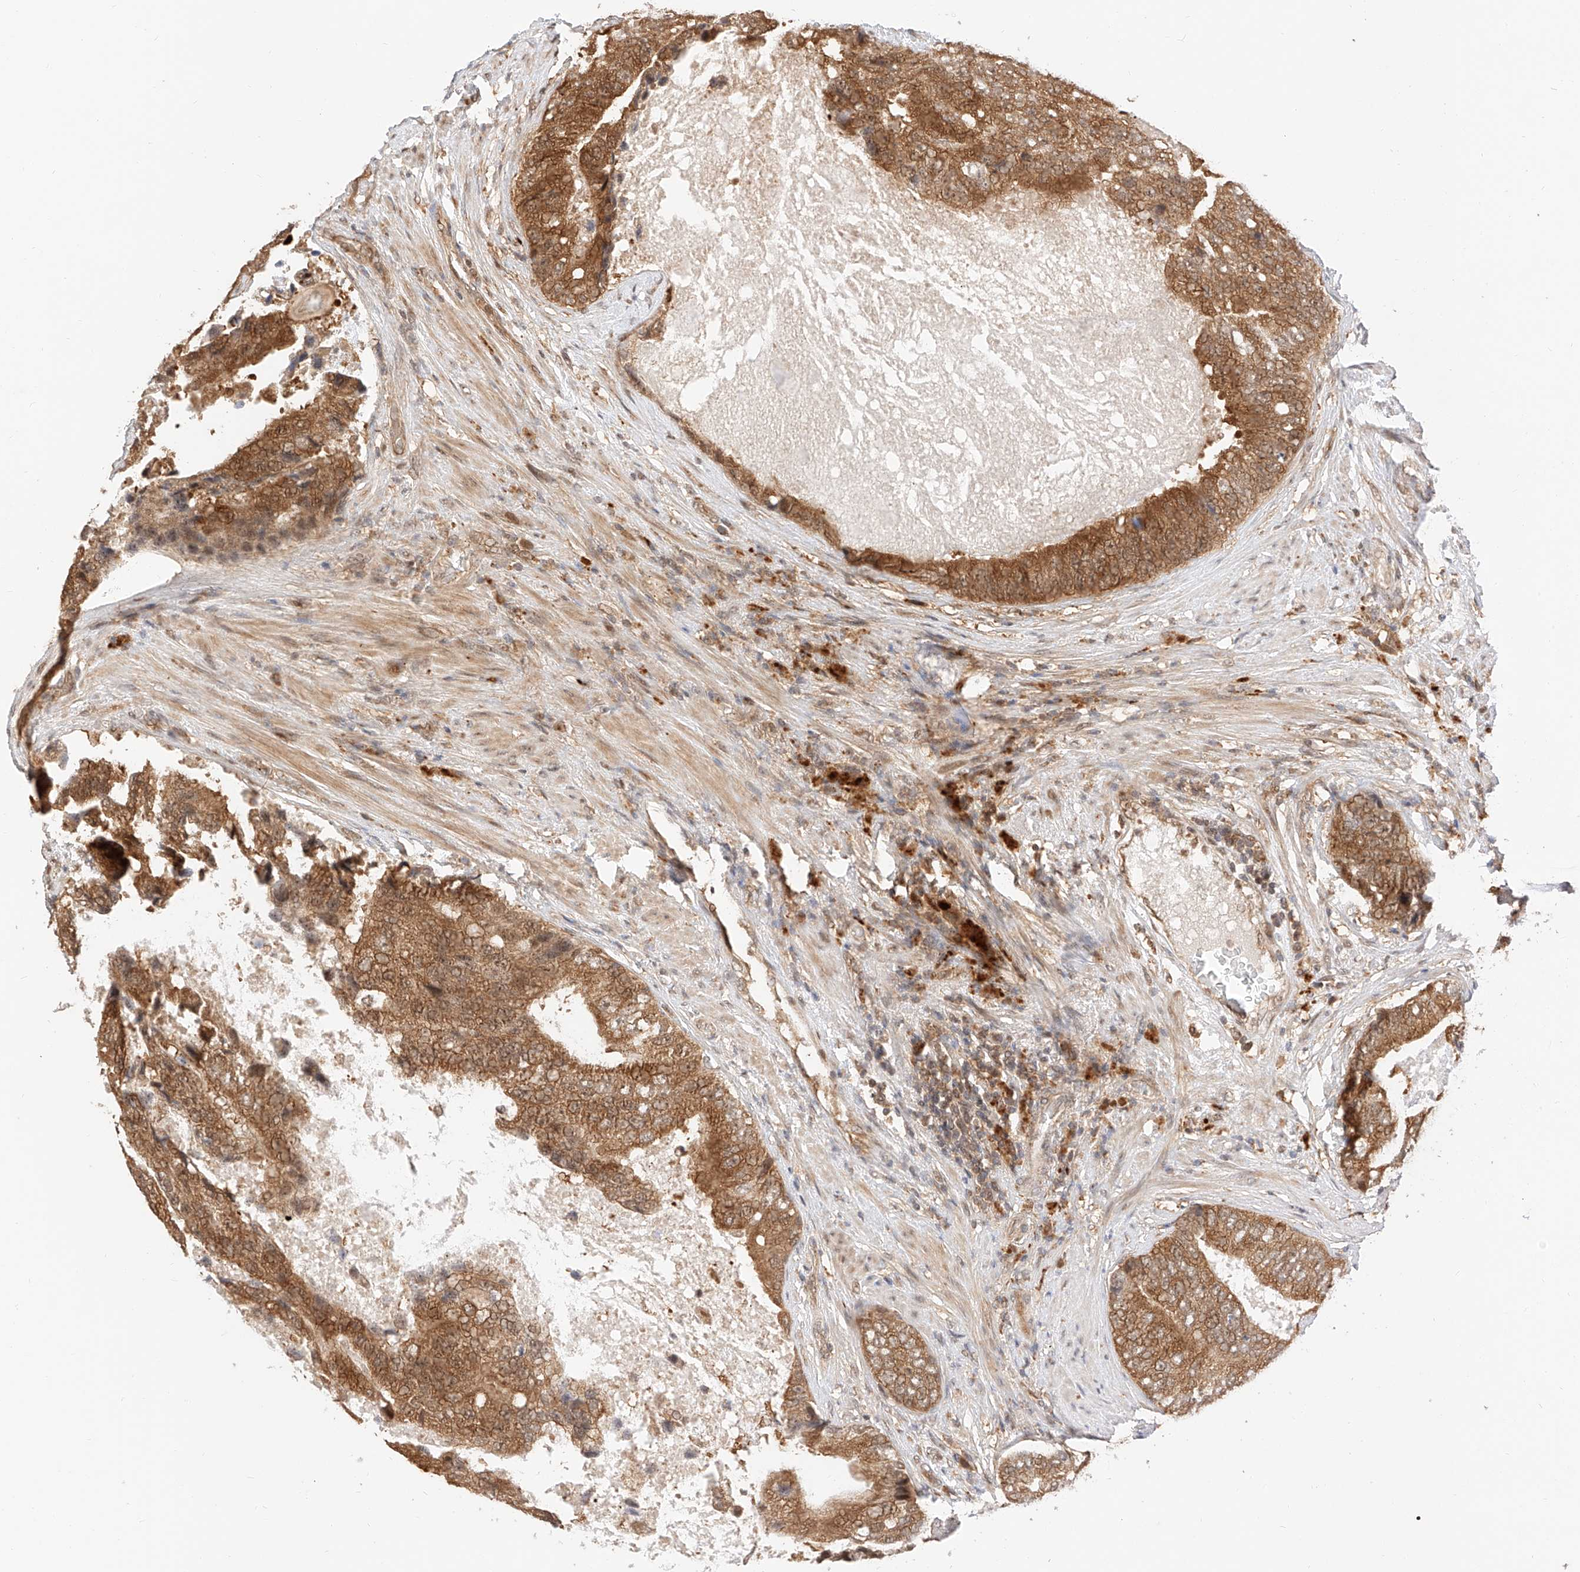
{"staining": {"intensity": "moderate", "quantity": ">75%", "location": "cytoplasmic/membranous,nuclear"}, "tissue": "prostate cancer", "cell_type": "Tumor cells", "image_type": "cancer", "snomed": [{"axis": "morphology", "description": "Adenocarcinoma, High grade"}, {"axis": "topography", "description": "Prostate"}], "caption": "High-magnification brightfield microscopy of prostate cancer (adenocarcinoma (high-grade)) stained with DAB (brown) and counterstained with hematoxylin (blue). tumor cells exhibit moderate cytoplasmic/membranous and nuclear staining is appreciated in approximately>75% of cells. The staining was performed using DAB (3,3'-diaminobenzidine), with brown indicating positive protein expression. Nuclei are stained blue with hematoxylin.", "gene": "EIF4H", "patient": {"sex": "male", "age": 70}}